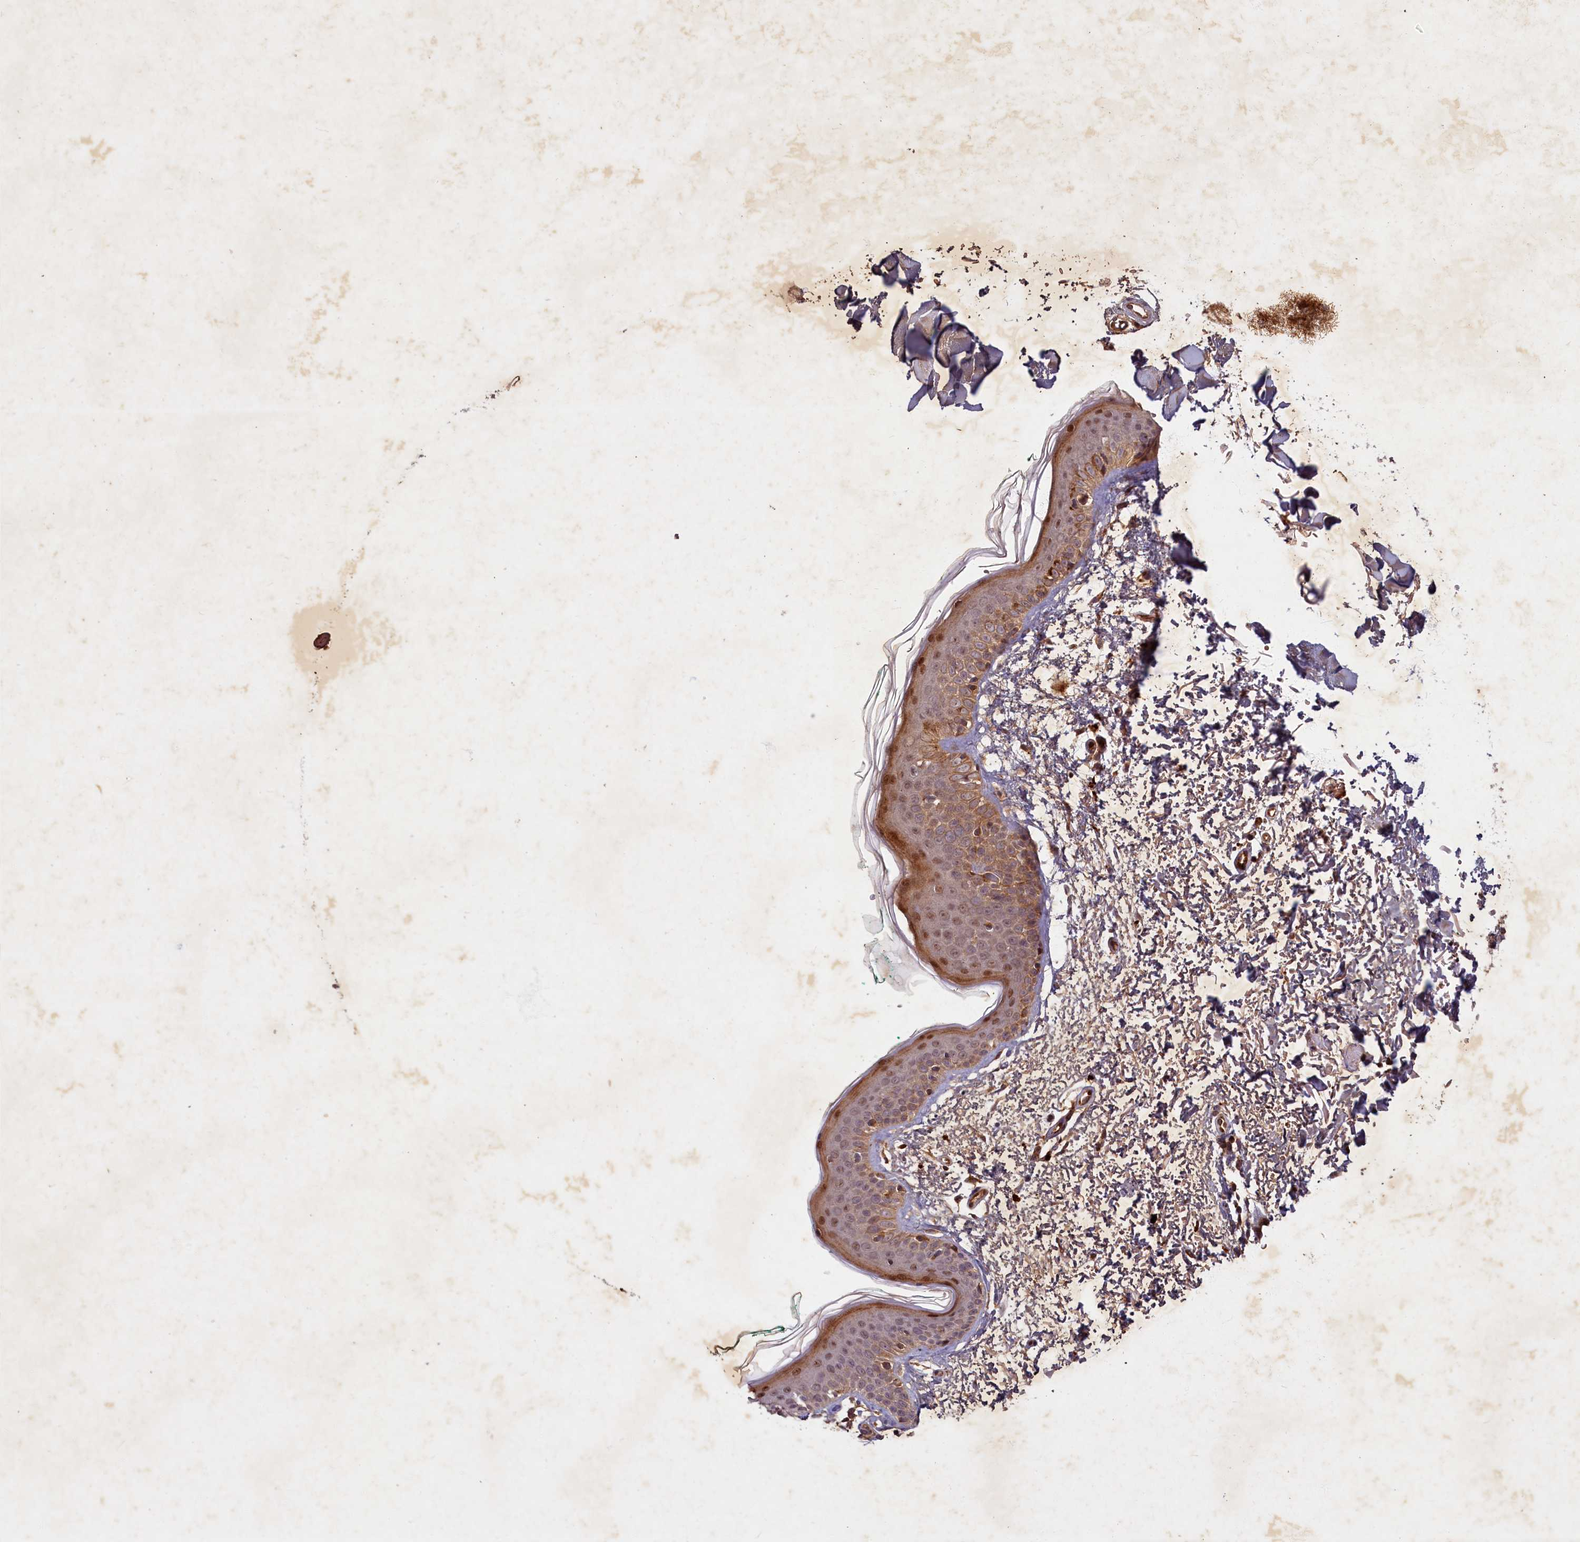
{"staining": {"intensity": "moderate", "quantity": "25%-75%", "location": "cytoplasmic/membranous"}, "tissue": "skin", "cell_type": "Fibroblasts", "image_type": "normal", "snomed": [{"axis": "morphology", "description": "Normal tissue, NOS"}, {"axis": "topography", "description": "Skin"}], "caption": "Protein expression analysis of normal human skin reveals moderate cytoplasmic/membranous staining in approximately 25%-75% of fibroblasts.", "gene": "SLC11A2", "patient": {"sex": "male", "age": 66}}